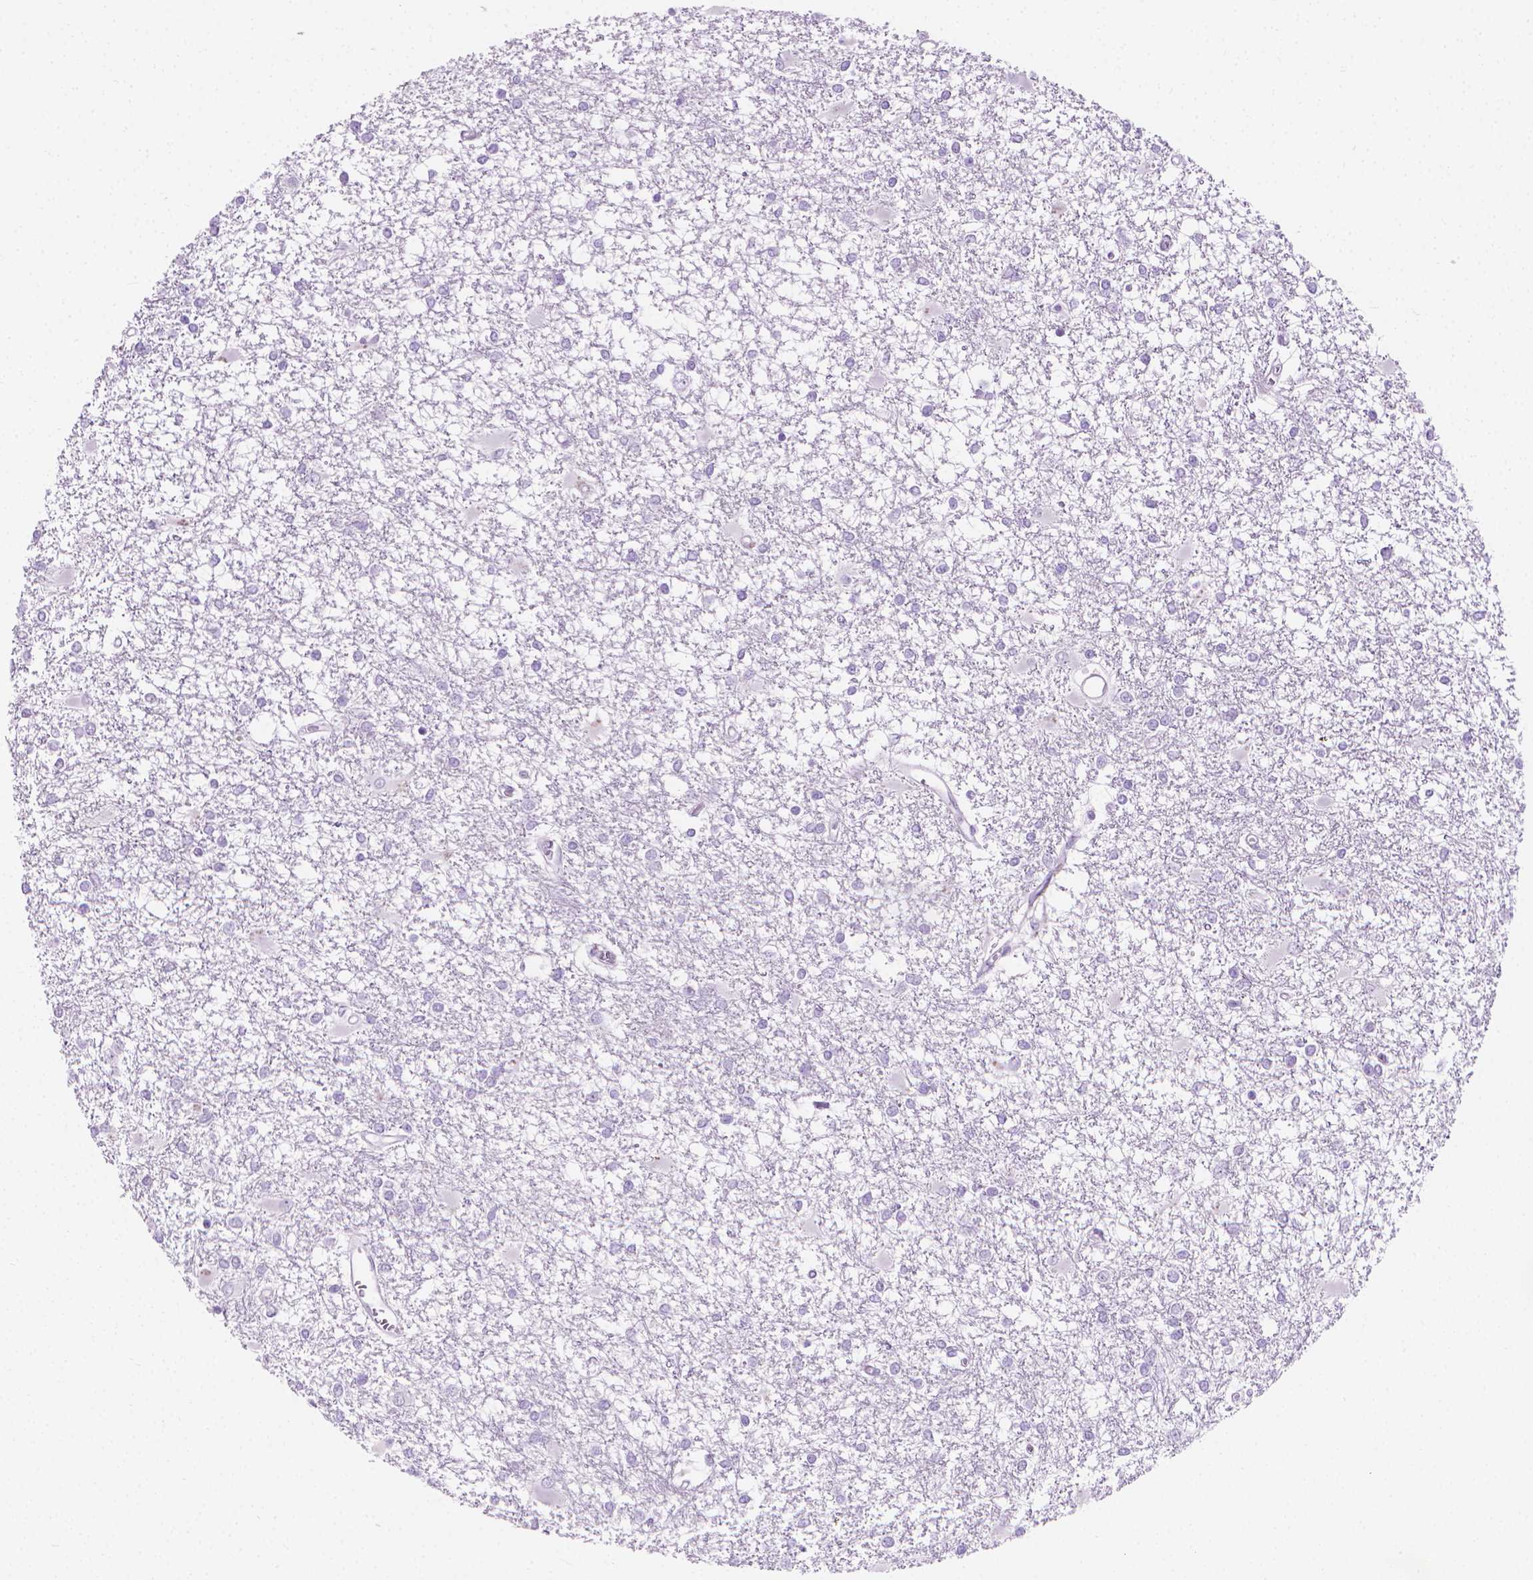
{"staining": {"intensity": "negative", "quantity": "none", "location": "none"}, "tissue": "glioma", "cell_type": "Tumor cells", "image_type": "cancer", "snomed": [{"axis": "morphology", "description": "Glioma, malignant, High grade"}, {"axis": "topography", "description": "Cerebral cortex"}], "caption": "Tumor cells show no significant protein positivity in high-grade glioma (malignant). The staining was performed using DAB (3,3'-diaminobenzidine) to visualize the protein expression in brown, while the nuclei were stained in blue with hematoxylin (Magnification: 20x).", "gene": "CFAP52", "patient": {"sex": "male", "age": 79}}